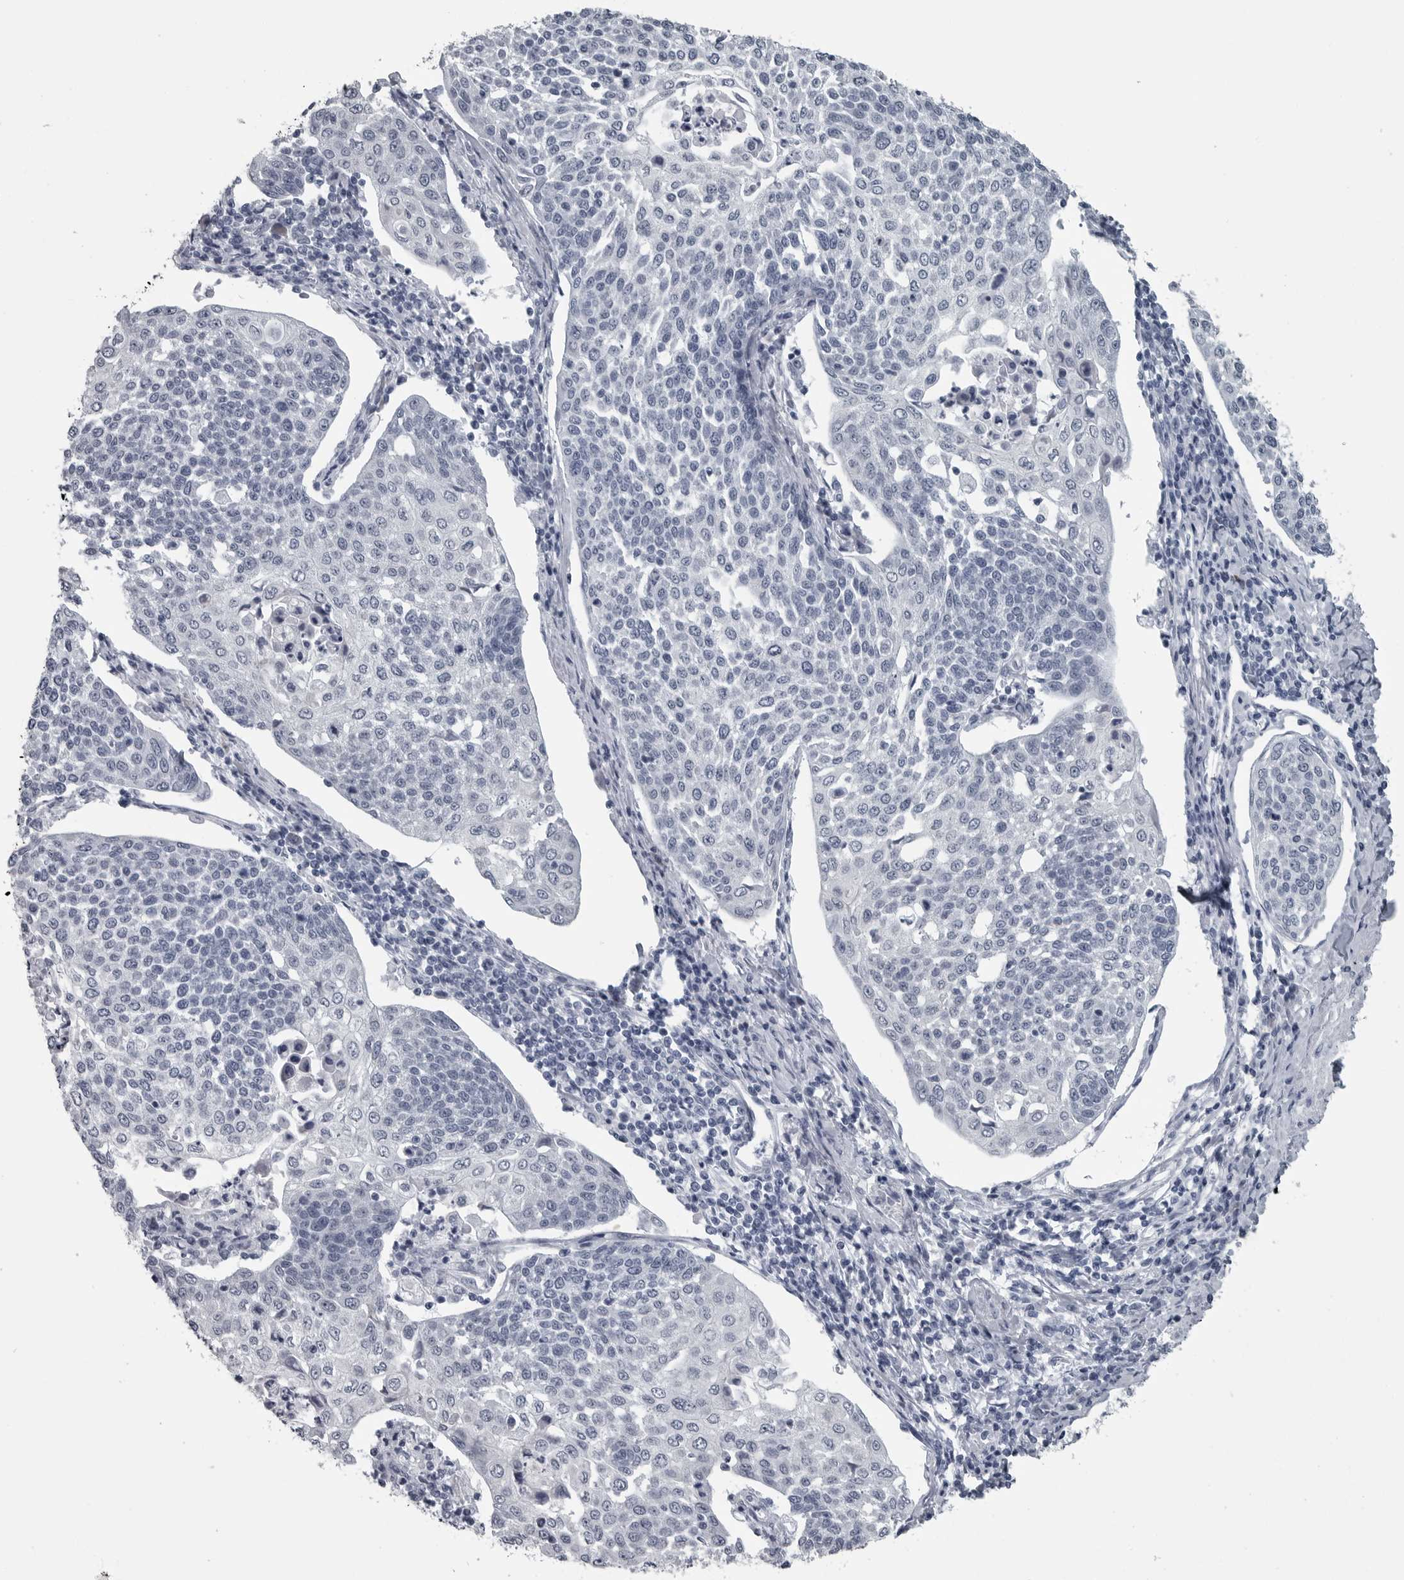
{"staining": {"intensity": "negative", "quantity": "none", "location": "none"}, "tissue": "cervical cancer", "cell_type": "Tumor cells", "image_type": "cancer", "snomed": [{"axis": "morphology", "description": "Squamous cell carcinoma, NOS"}, {"axis": "topography", "description": "Cervix"}], "caption": "Squamous cell carcinoma (cervical) was stained to show a protein in brown. There is no significant staining in tumor cells. The staining was performed using DAB (3,3'-diaminobenzidine) to visualize the protein expression in brown, while the nuclei were stained in blue with hematoxylin (Magnification: 20x).", "gene": "MYOC", "patient": {"sex": "female", "age": 34}}